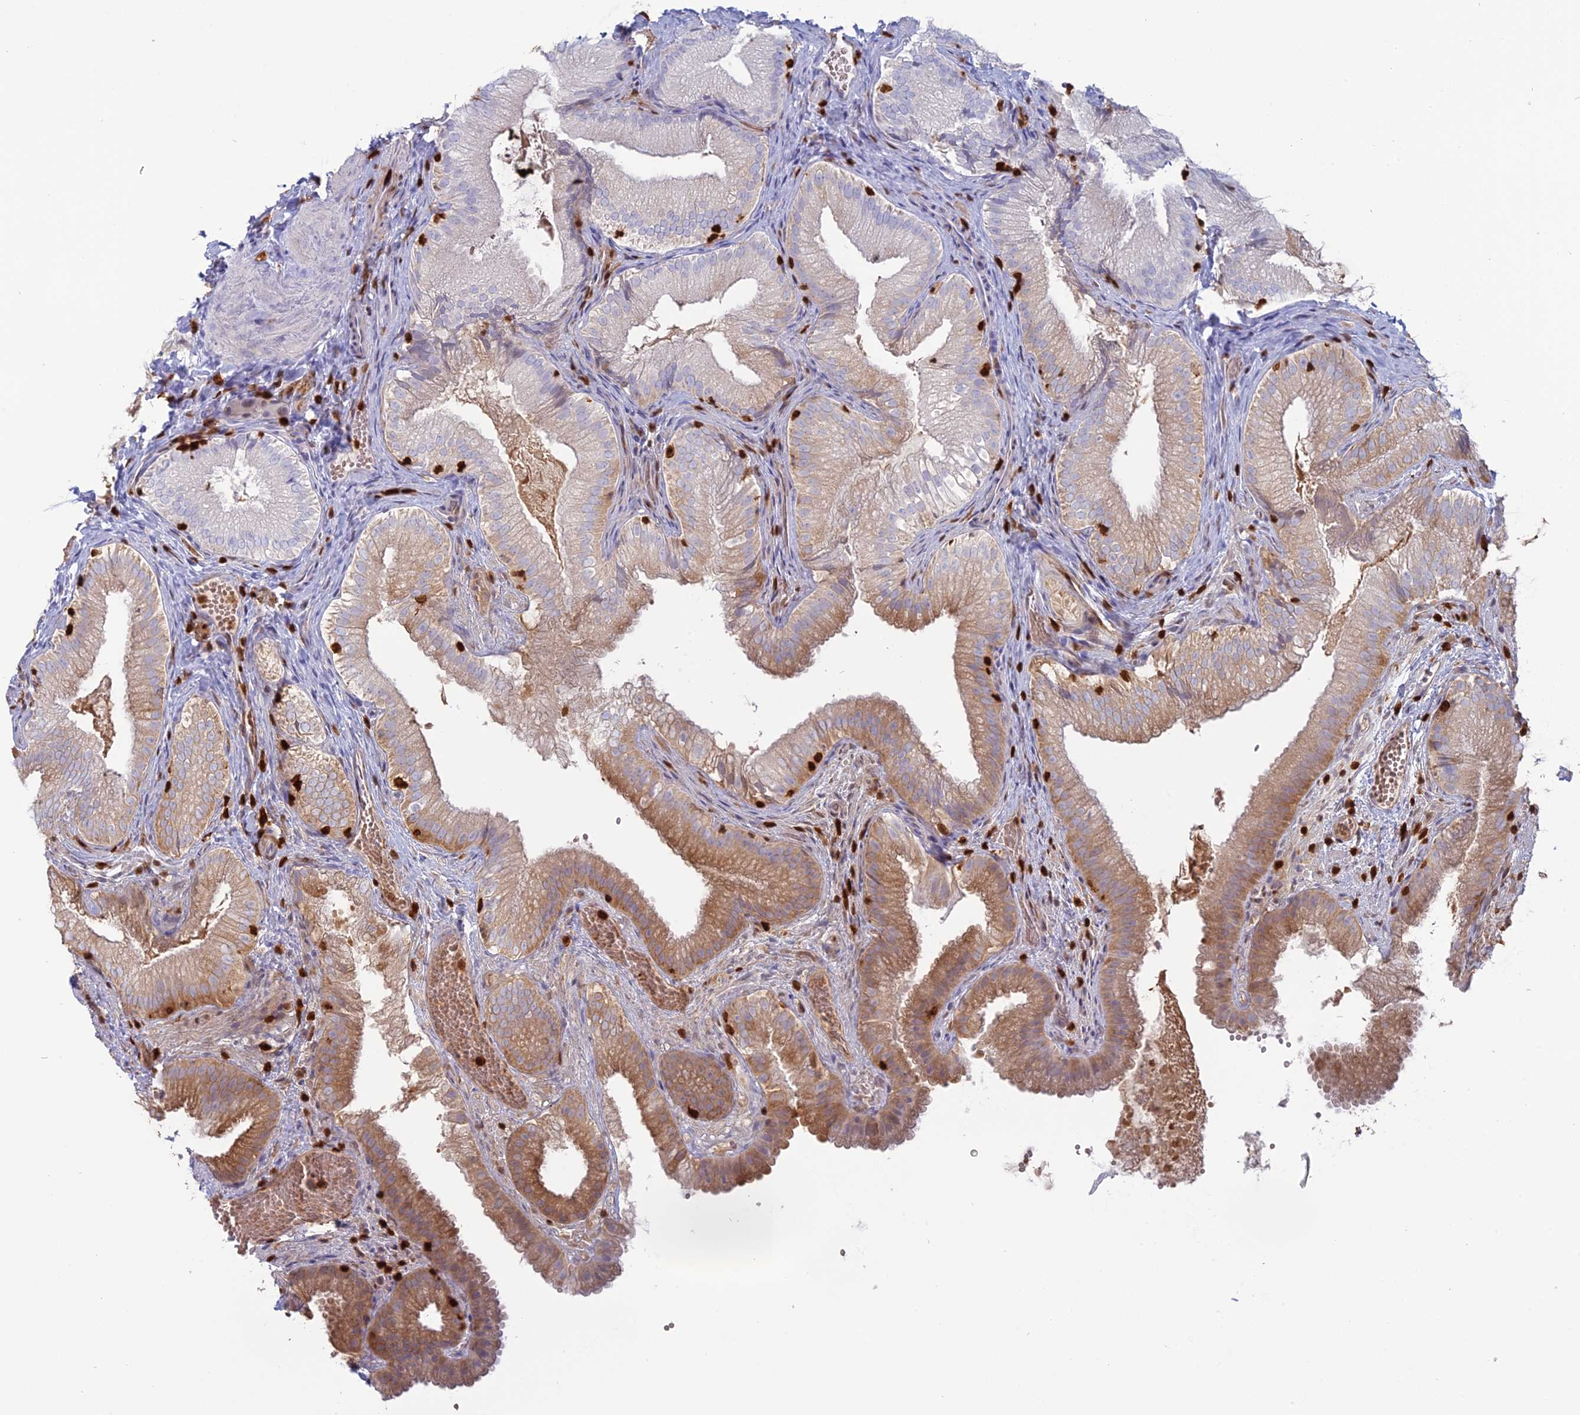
{"staining": {"intensity": "moderate", "quantity": "25%-75%", "location": "cytoplasmic/membranous"}, "tissue": "gallbladder", "cell_type": "Glandular cells", "image_type": "normal", "snomed": [{"axis": "morphology", "description": "Normal tissue, NOS"}, {"axis": "topography", "description": "Gallbladder"}], "caption": "IHC (DAB) staining of unremarkable human gallbladder shows moderate cytoplasmic/membranous protein expression in approximately 25%-75% of glandular cells.", "gene": "PGBD4", "patient": {"sex": "female", "age": 30}}